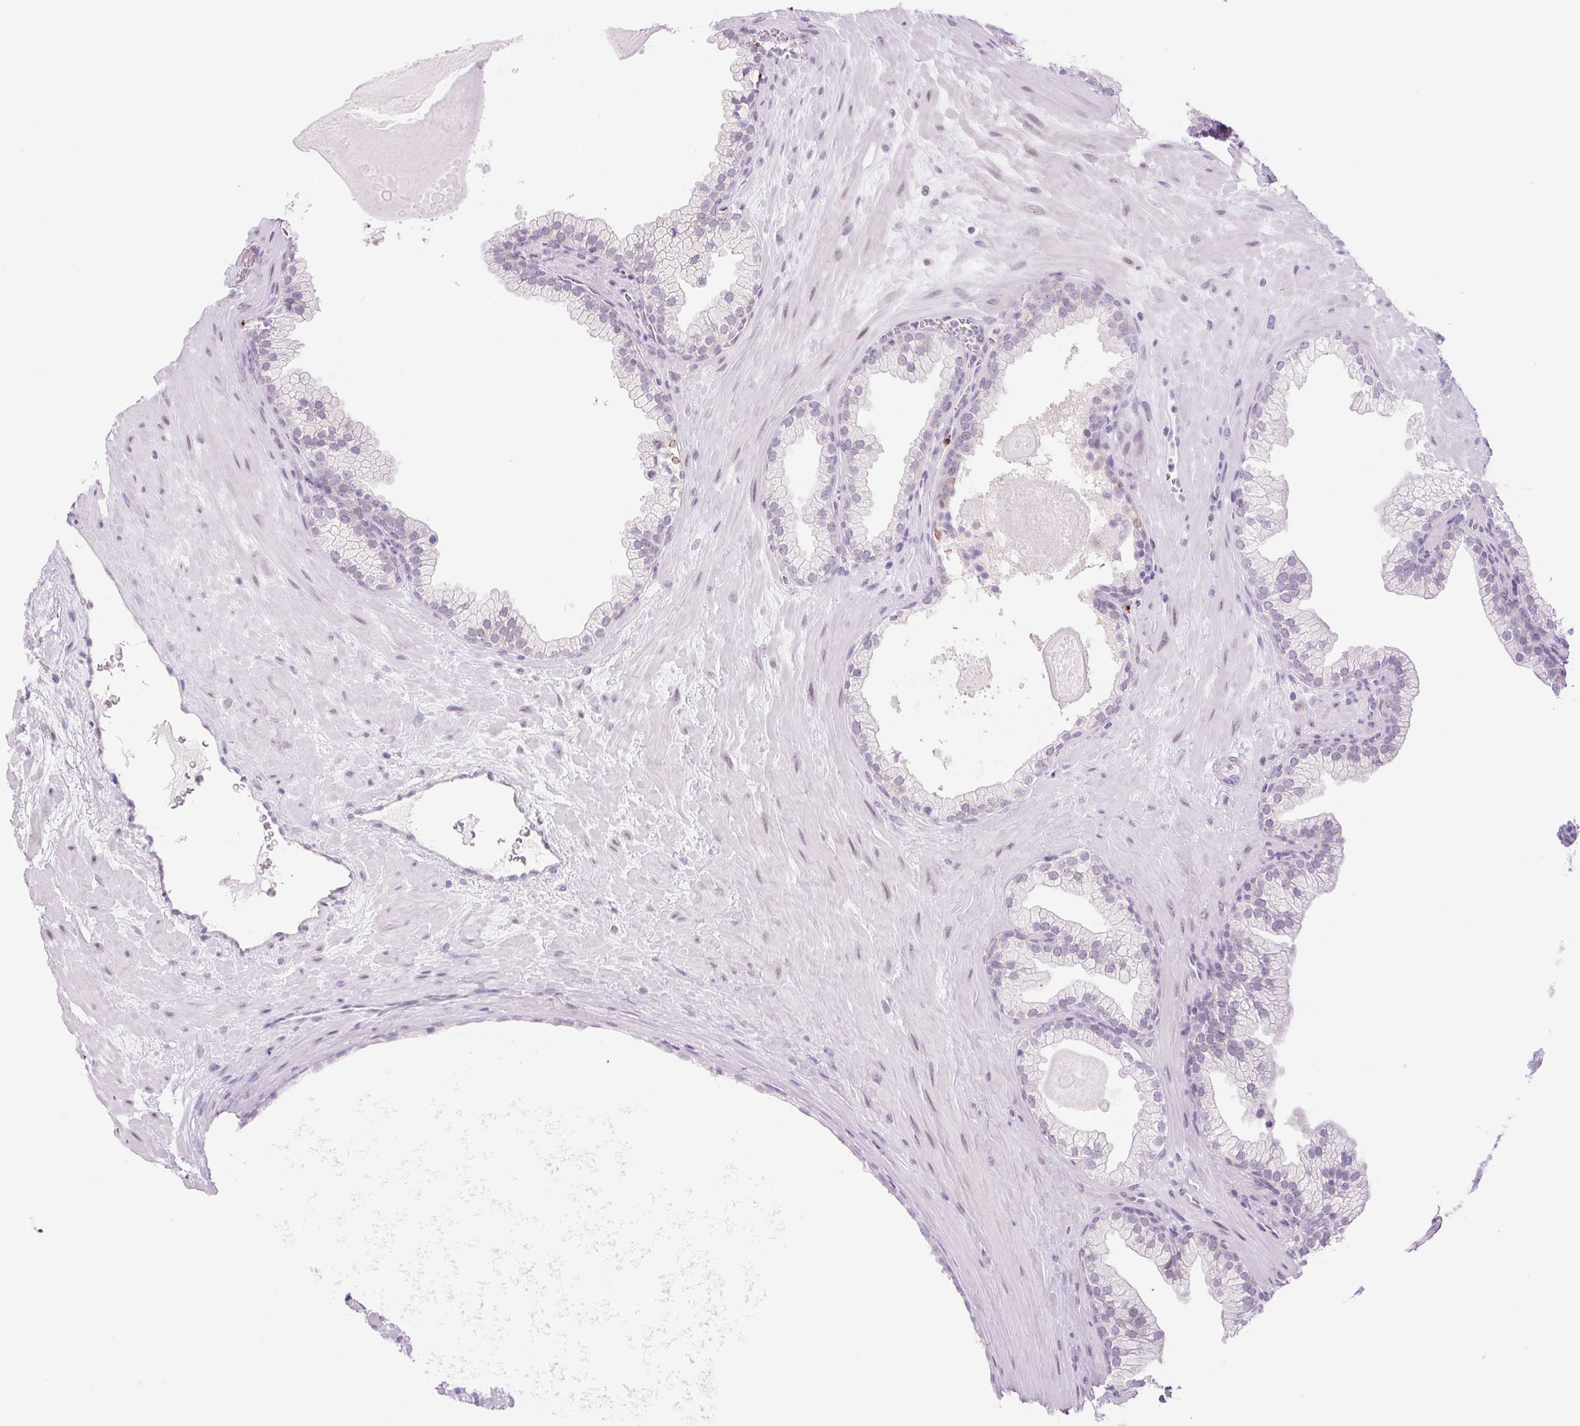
{"staining": {"intensity": "negative", "quantity": "none", "location": "none"}, "tissue": "prostate", "cell_type": "Glandular cells", "image_type": "normal", "snomed": [{"axis": "morphology", "description": "Normal tissue, NOS"}, {"axis": "topography", "description": "Prostate"}, {"axis": "topography", "description": "Peripheral nerve tissue"}], "caption": "This is a image of immunohistochemistry (IHC) staining of benign prostate, which shows no staining in glandular cells. Brightfield microscopy of immunohistochemistry stained with DAB (brown) and hematoxylin (blue), captured at high magnification.", "gene": "SPRYD4", "patient": {"sex": "male", "age": 61}}